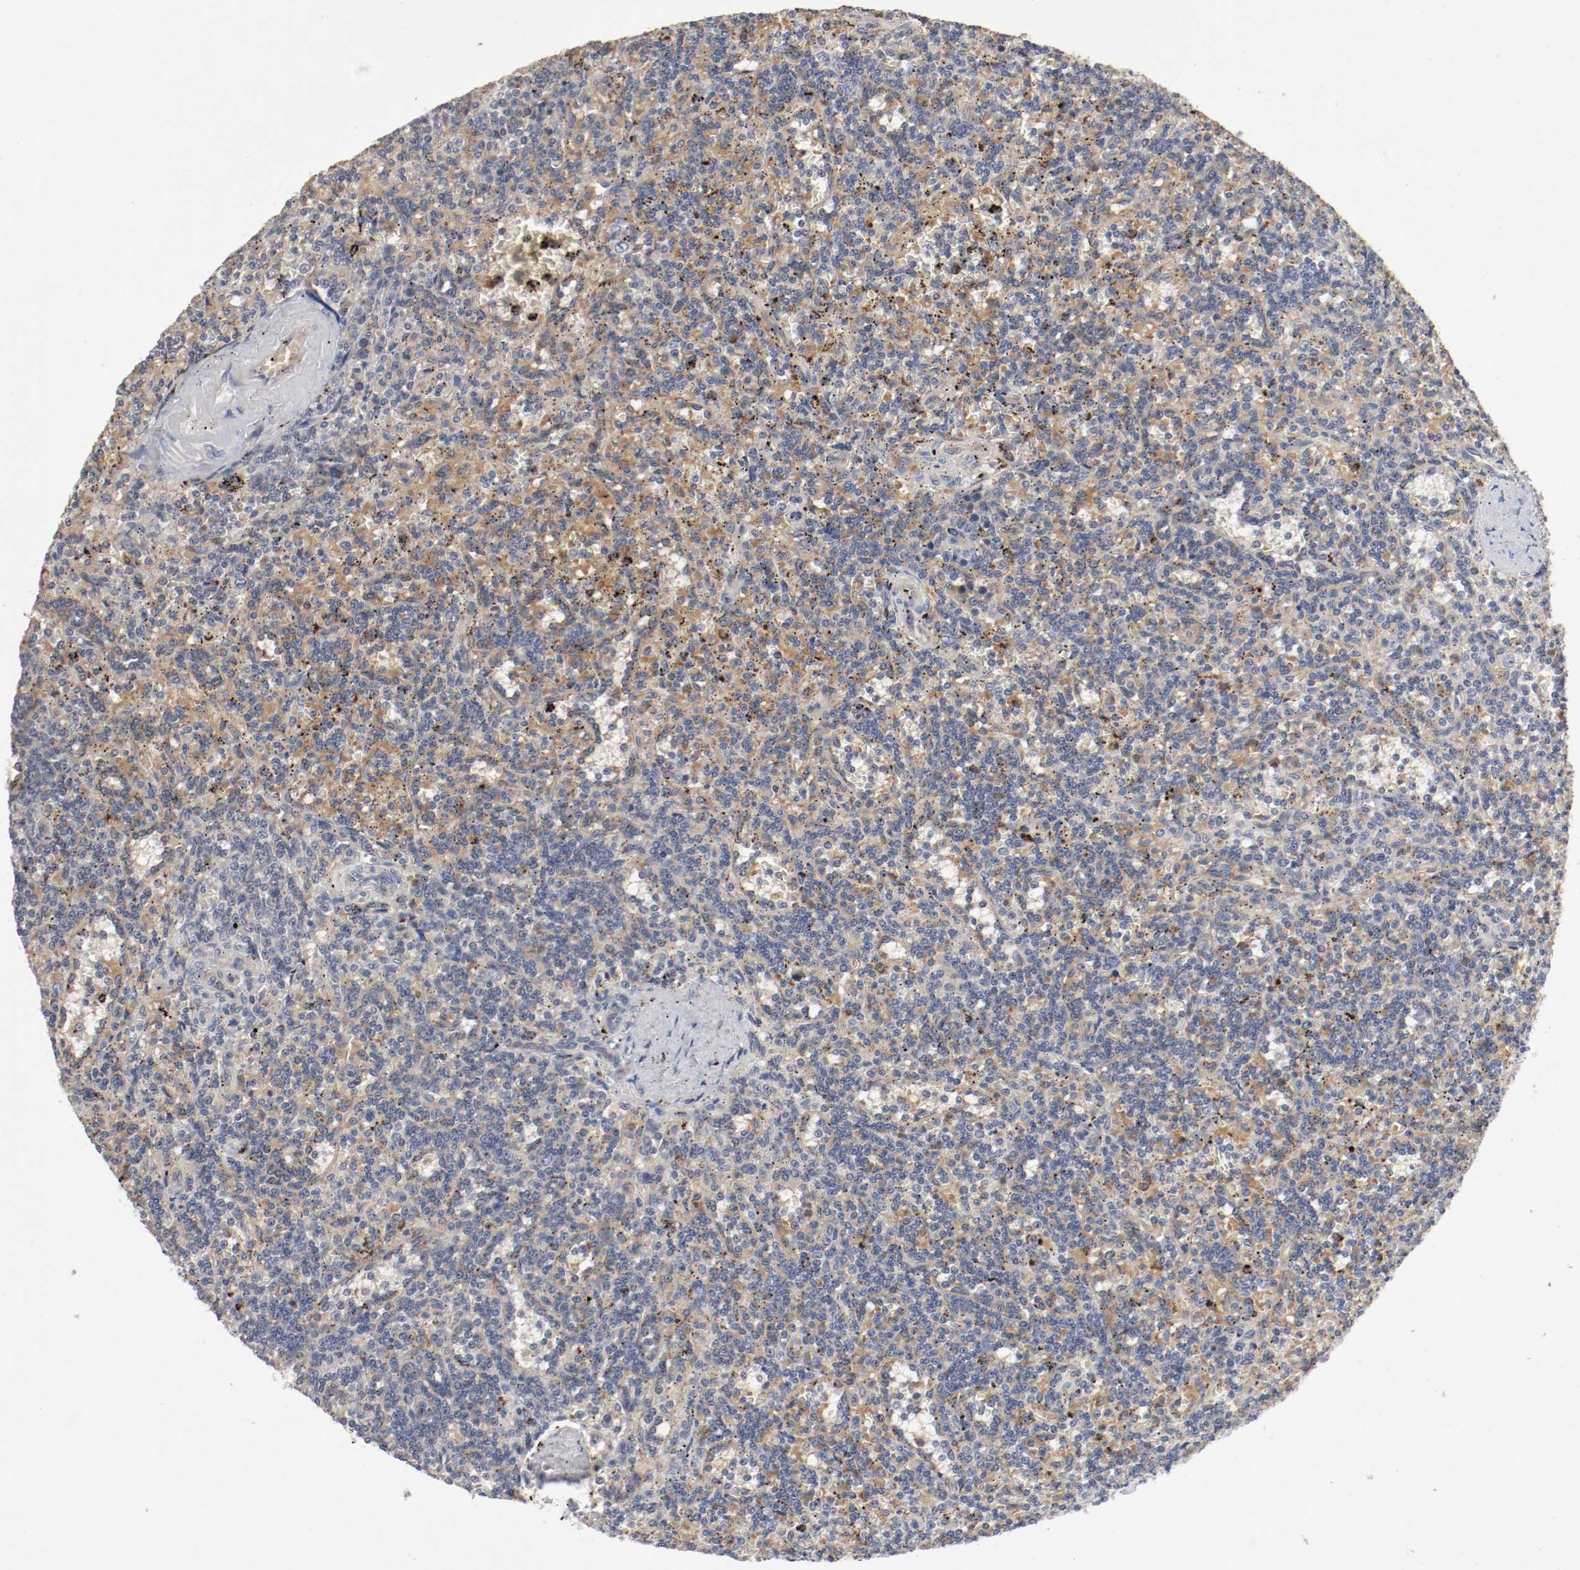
{"staining": {"intensity": "weak", "quantity": "<25%", "location": "cytoplasmic/membranous"}, "tissue": "lymphoma", "cell_type": "Tumor cells", "image_type": "cancer", "snomed": [{"axis": "morphology", "description": "Malignant lymphoma, non-Hodgkin's type, Low grade"}, {"axis": "topography", "description": "Spleen"}], "caption": "Immunohistochemistry image of malignant lymphoma, non-Hodgkin's type (low-grade) stained for a protein (brown), which reveals no positivity in tumor cells. Nuclei are stained in blue.", "gene": "REN", "patient": {"sex": "male", "age": 73}}